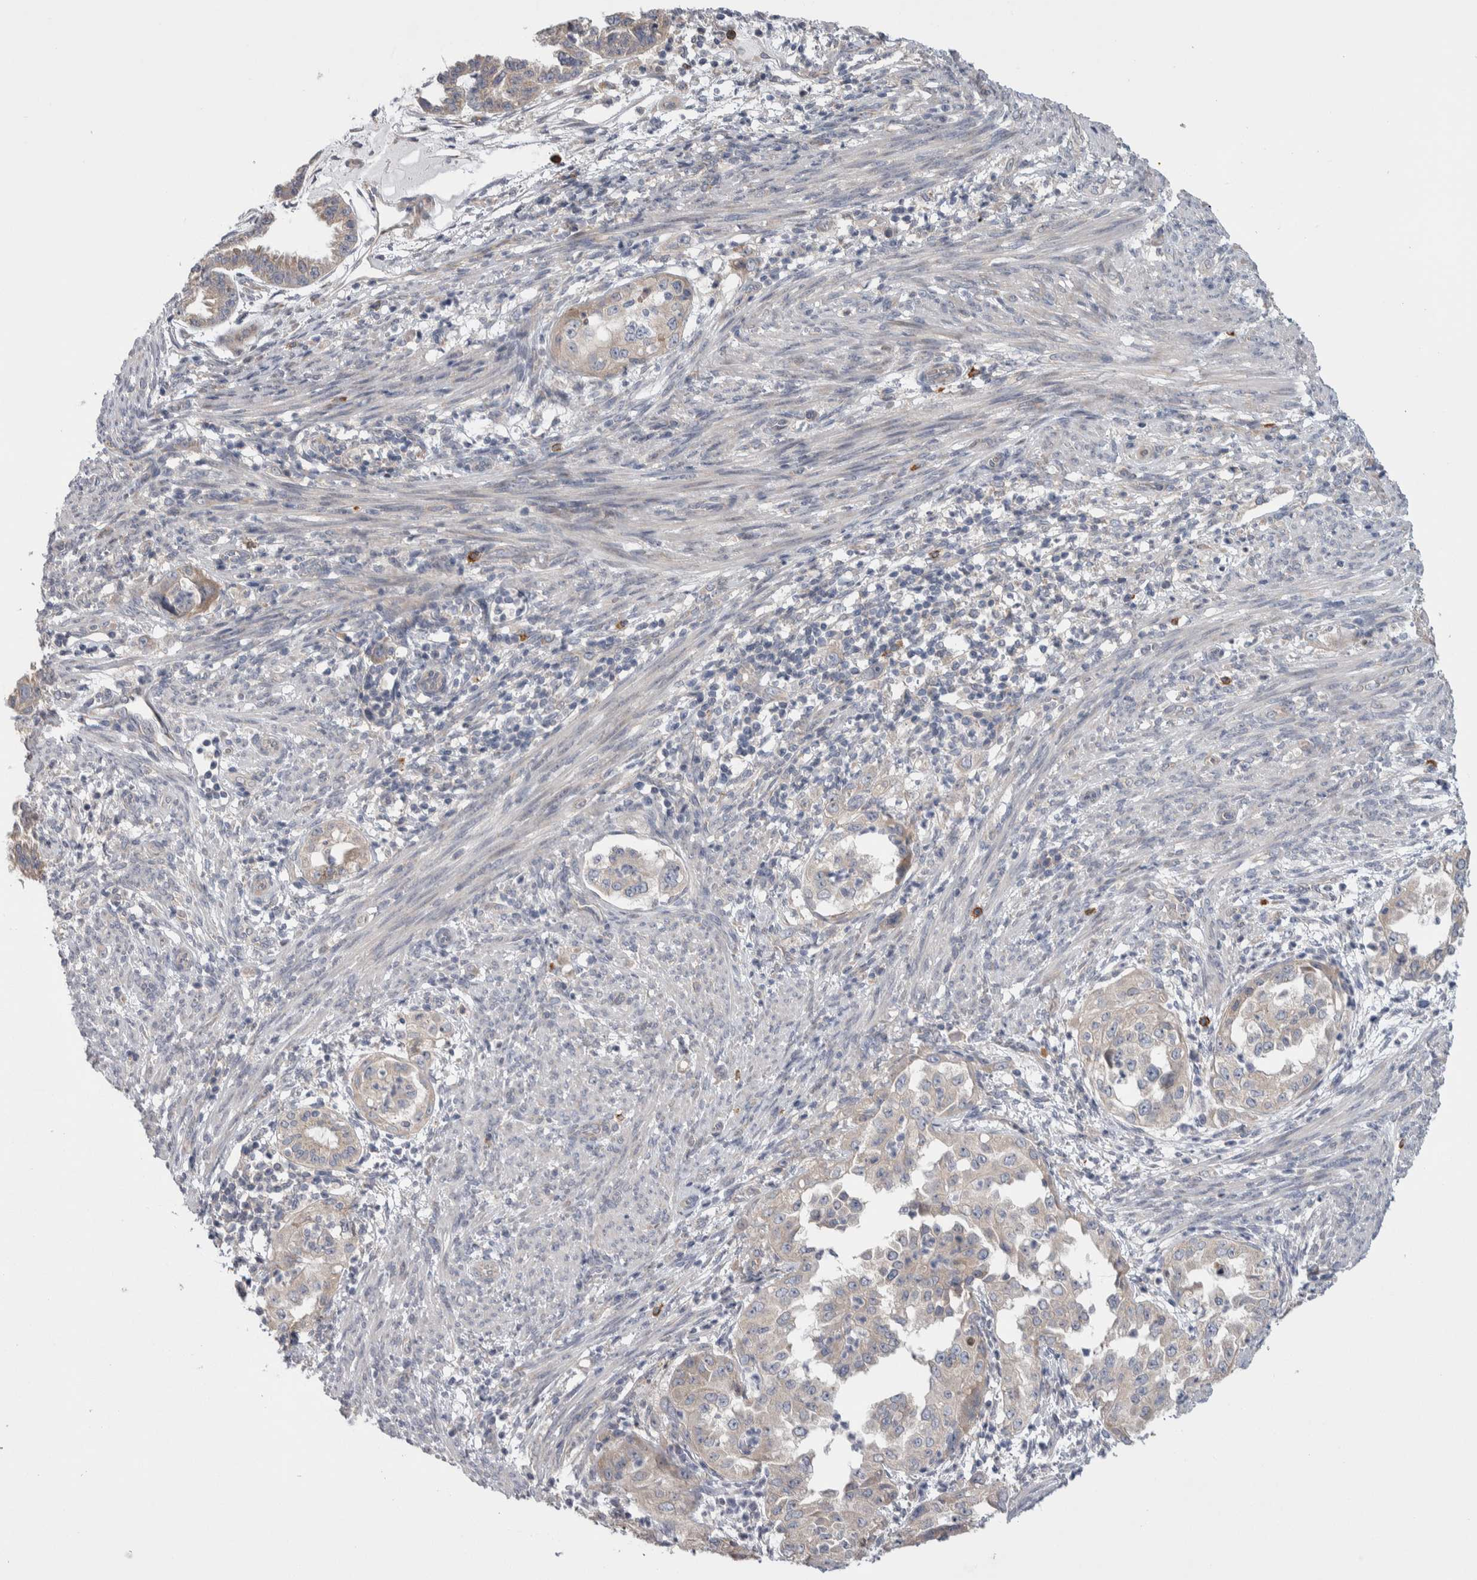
{"staining": {"intensity": "weak", "quantity": ">75%", "location": "cytoplasmic/membranous"}, "tissue": "endometrial cancer", "cell_type": "Tumor cells", "image_type": "cancer", "snomed": [{"axis": "morphology", "description": "Adenocarcinoma, NOS"}, {"axis": "topography", "description": "Endometrium"}], "caption": "Immunohistochemistry photomicrograph of neoplastic tissue: human adenocarcinoma (endometrial) stained using immunohistochemistry exhibits low levels of weak protein expression localized specifically in the cytoplasmic/membranous of tumor cells, appearing as a cytoplasmic/membranous brown color.", "gene": "IBTK", "patient": {"sex": "female", "age": 85}}